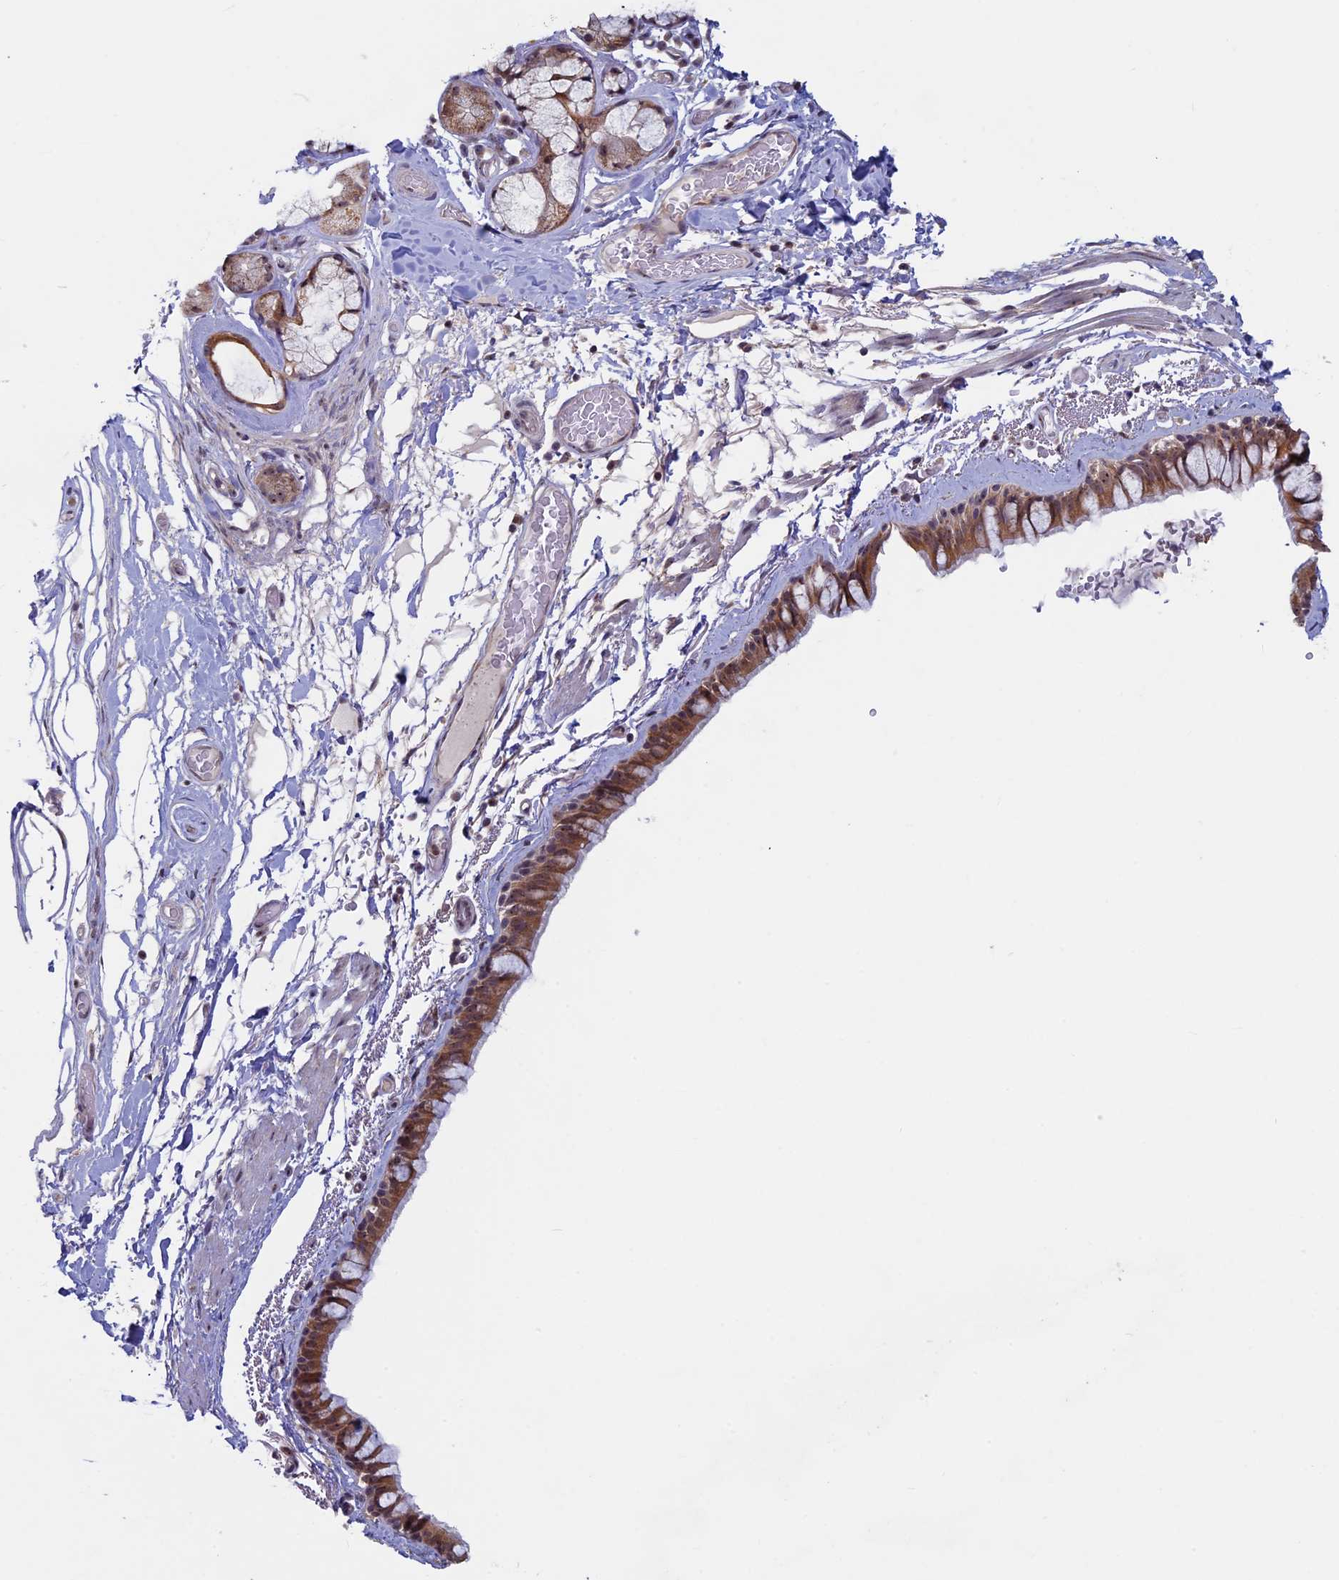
{"staining": {"intensity": "moderate", "quantity": ">75%", "location": "cytoplasmic/membranous,nuclear"}, "tissue": "bronchus", "cell_type": "Respiratory epithelial cells", "image_type": "normal", "snomed": [{"axis": "morphology", "description": "Normal tissue, NOS"}, {"axis": "topography", "description": "Cartilage tissue"}], "caption": "The photomicrograph reveals staining of benign bronchus, revealing moderate cytoplasmic/membranous,nuclear protein staining (brown color) within respiratory epithelial cells. (brown staining indicates protein expression, while blue staining denotes nuclei).", "gene": "SPIRE1", "patient": {"sex": "male", "age": 63}}